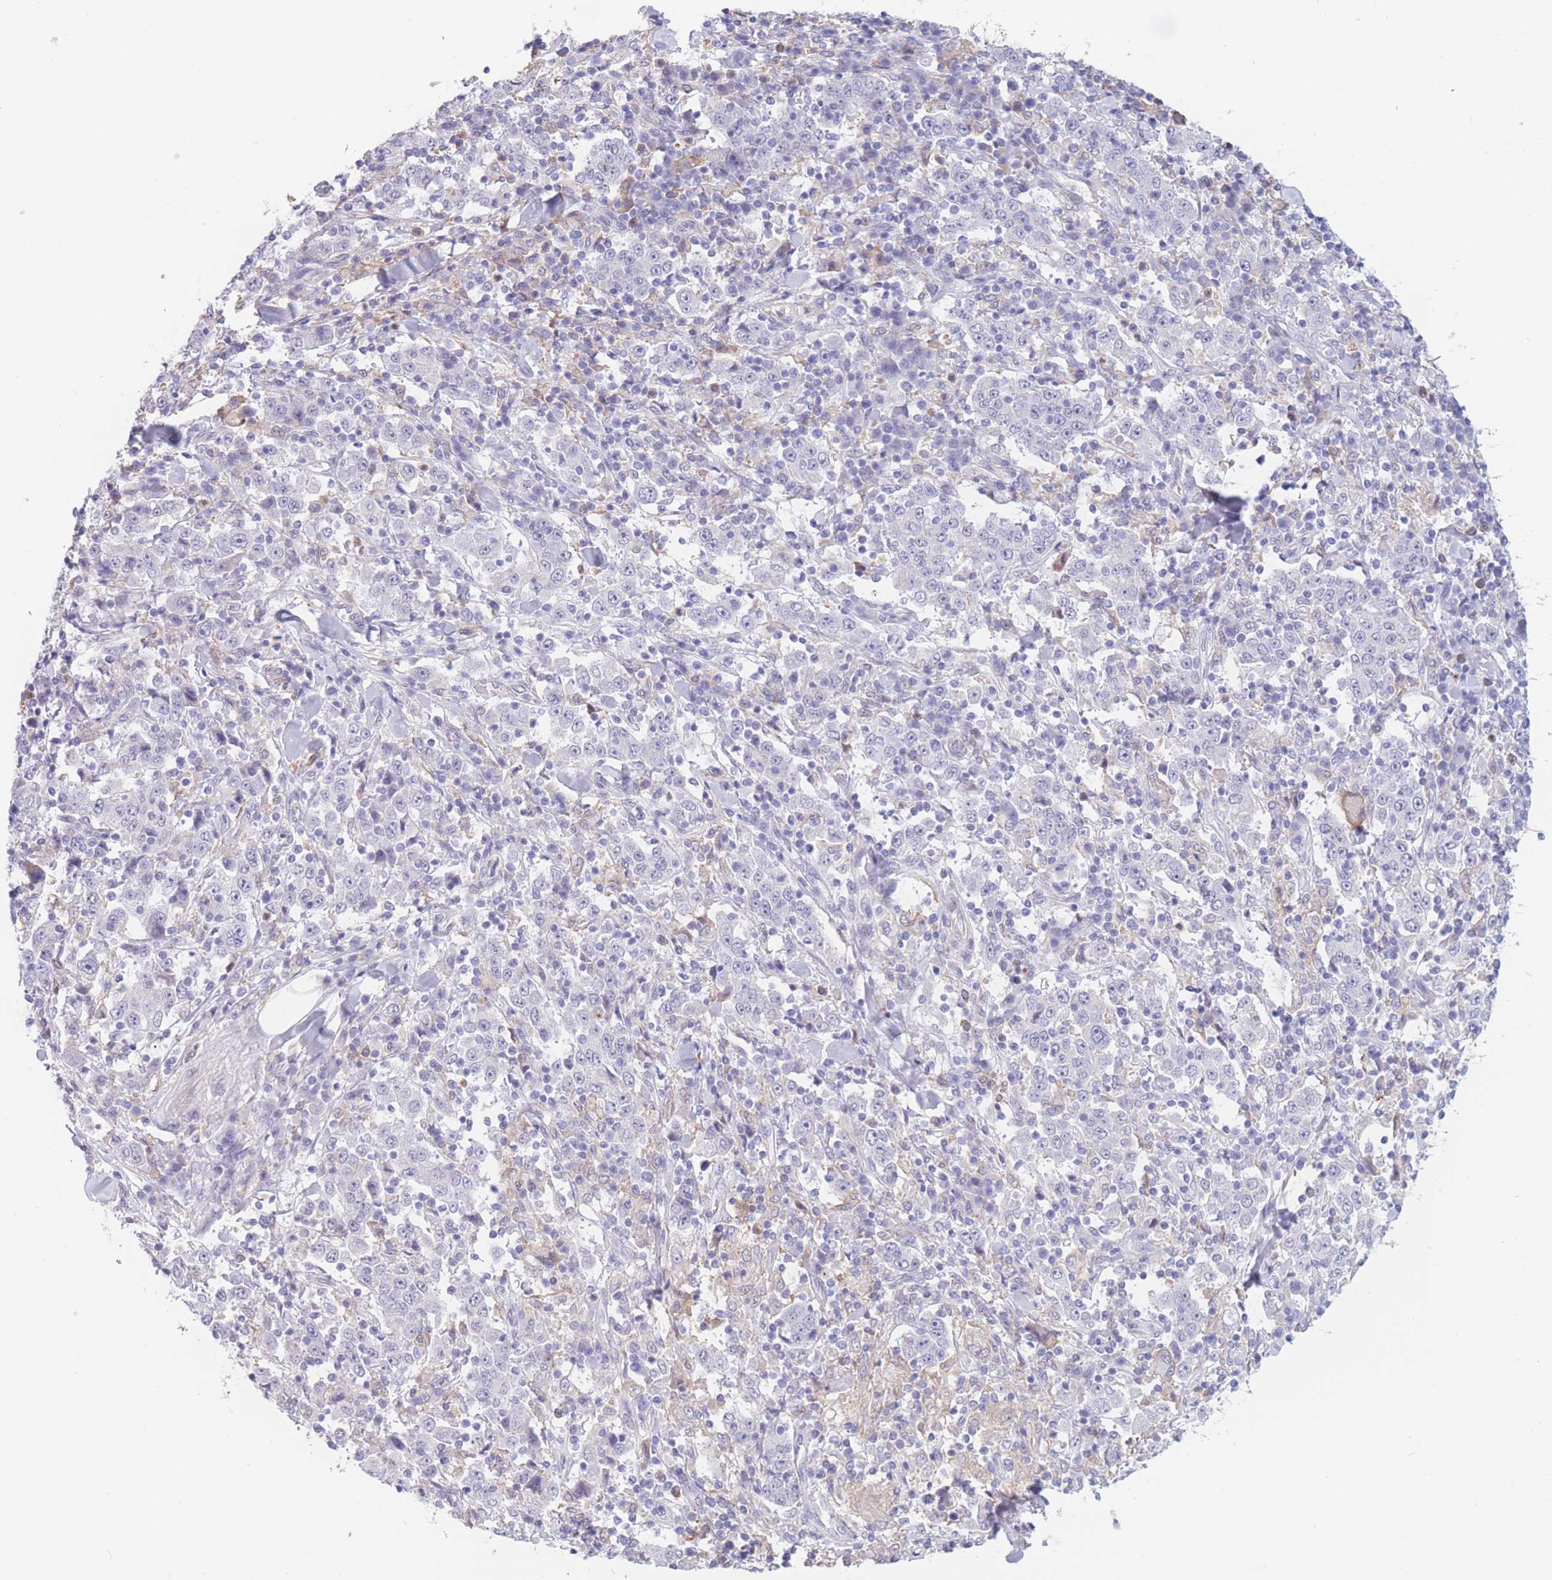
{"staining": {"intensity": "negative", "quantity": "none", "location": "none"}, "tissue": "stomach cancer", "cell_type": "Tumor cells", "image_type": "cancer", "snomed": [{"axis": "morphology", "description": "Normal tissue, NOS"}, {"axis": "morphology", "description": "Adenocarcinoma, NOS"}, {"axis": "topography", "description": "Stomach, upper"}, {"axis": "topography", "description": "Stomach"}], "caption": "Immunohistochemical staining of stomach adenocarcinoma shows no significant staining in tumor cells.", "gene": "PODXL", "patient": {"sex": "male", "age": 59}}